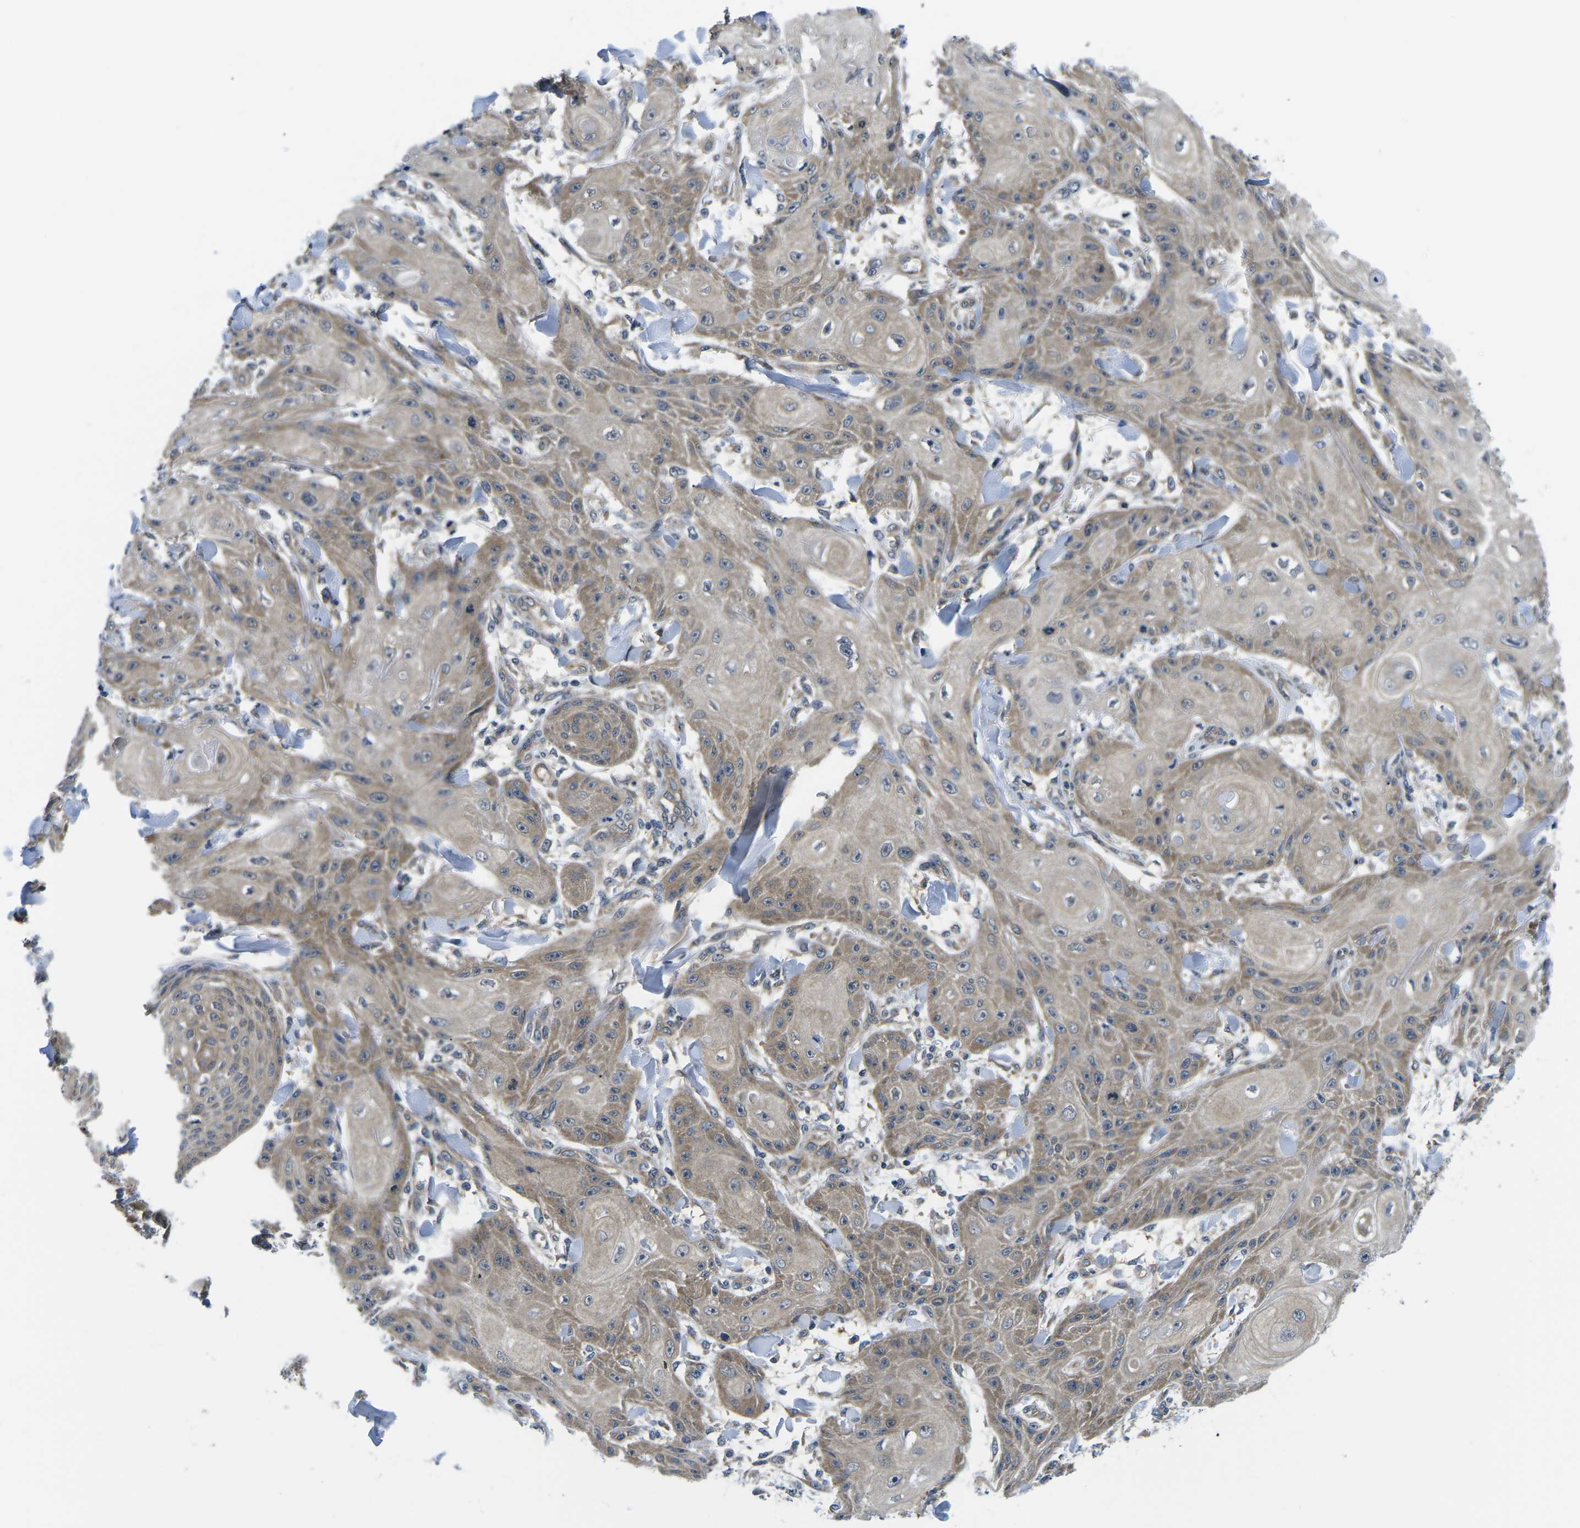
{"staining": {"intensity": "moderate", "quantity": ">75%", "location": "cytoplasmic/membranous"}, "tissue": "skin cancer", "cell_type": "Tumor cells", "image_type": "cancer", "snomed": [{"axis": "morphology", "description": "Squamous cell carcinoma, NOS"}, {"axis": "topography", "description": "Skin"}], "caption": "This is an image of IHC staining of skin squamous cell carcinoma, which shows moderate staining in the cytoplasmic/membranous of tumor cells.", "gene": "GSK3B", "patient": {"sex": "male", "age": 74}}